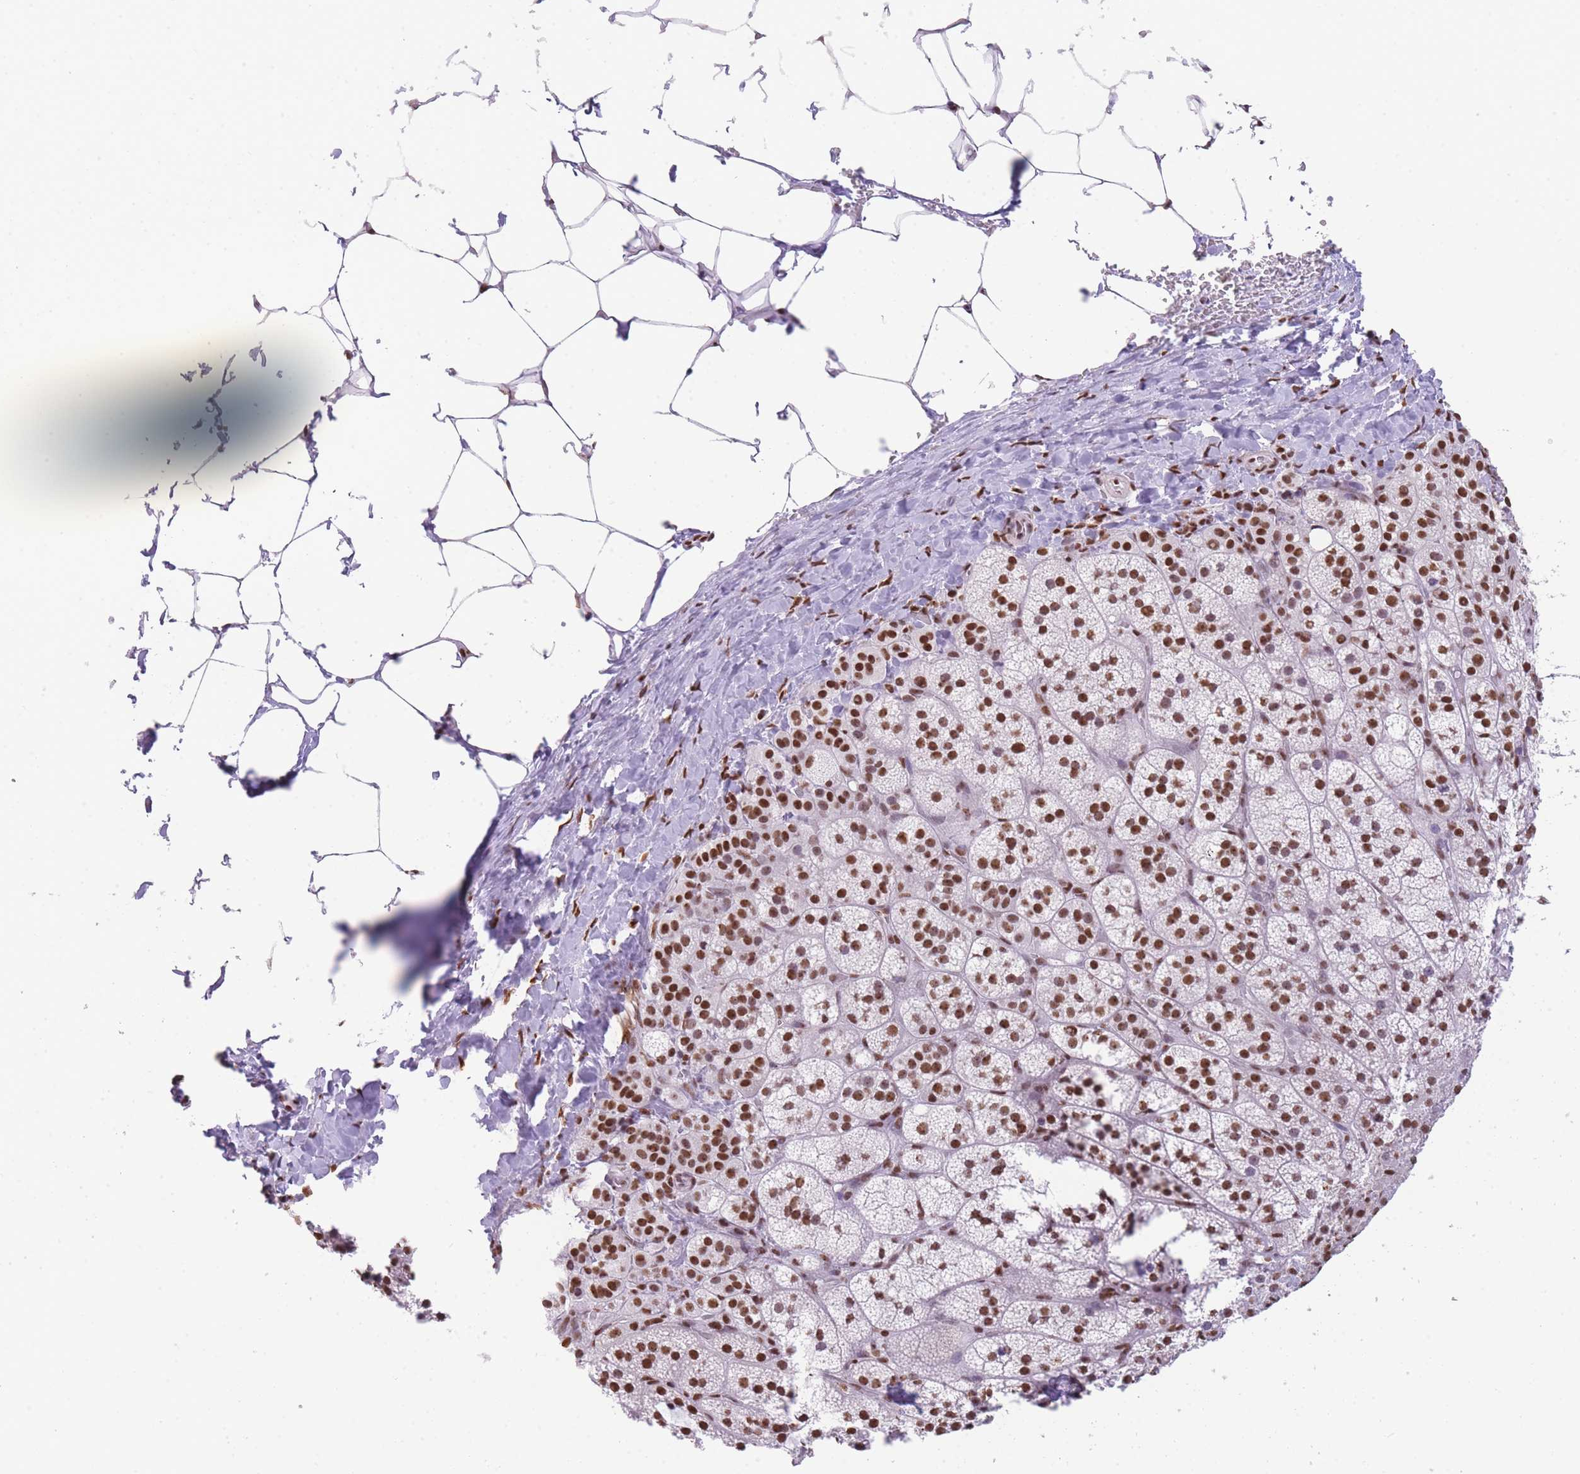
{"staining": {"intensity": "strong", "quantity": ">75%", "location": "nuclear"}, "tissue": "adrenal gland", "cell_type": "Glandular cells", "image_type": "normal", "snomed": [{"axis": "morphology", "description": "Normal tissue, NOS"}, {"axis": "topography", "description": "Adrenal gland"}], "caption": "IHC (DAB (3,3'-diaminobenzidine)) staining of unremarkable adrenal gland exhibits strong nuclear protein positivity in approximately >75% of glandular cells. Nuclei are stained in blue.", "gene": "EVC2", "patient": {"sex": "female", "age": 58}}